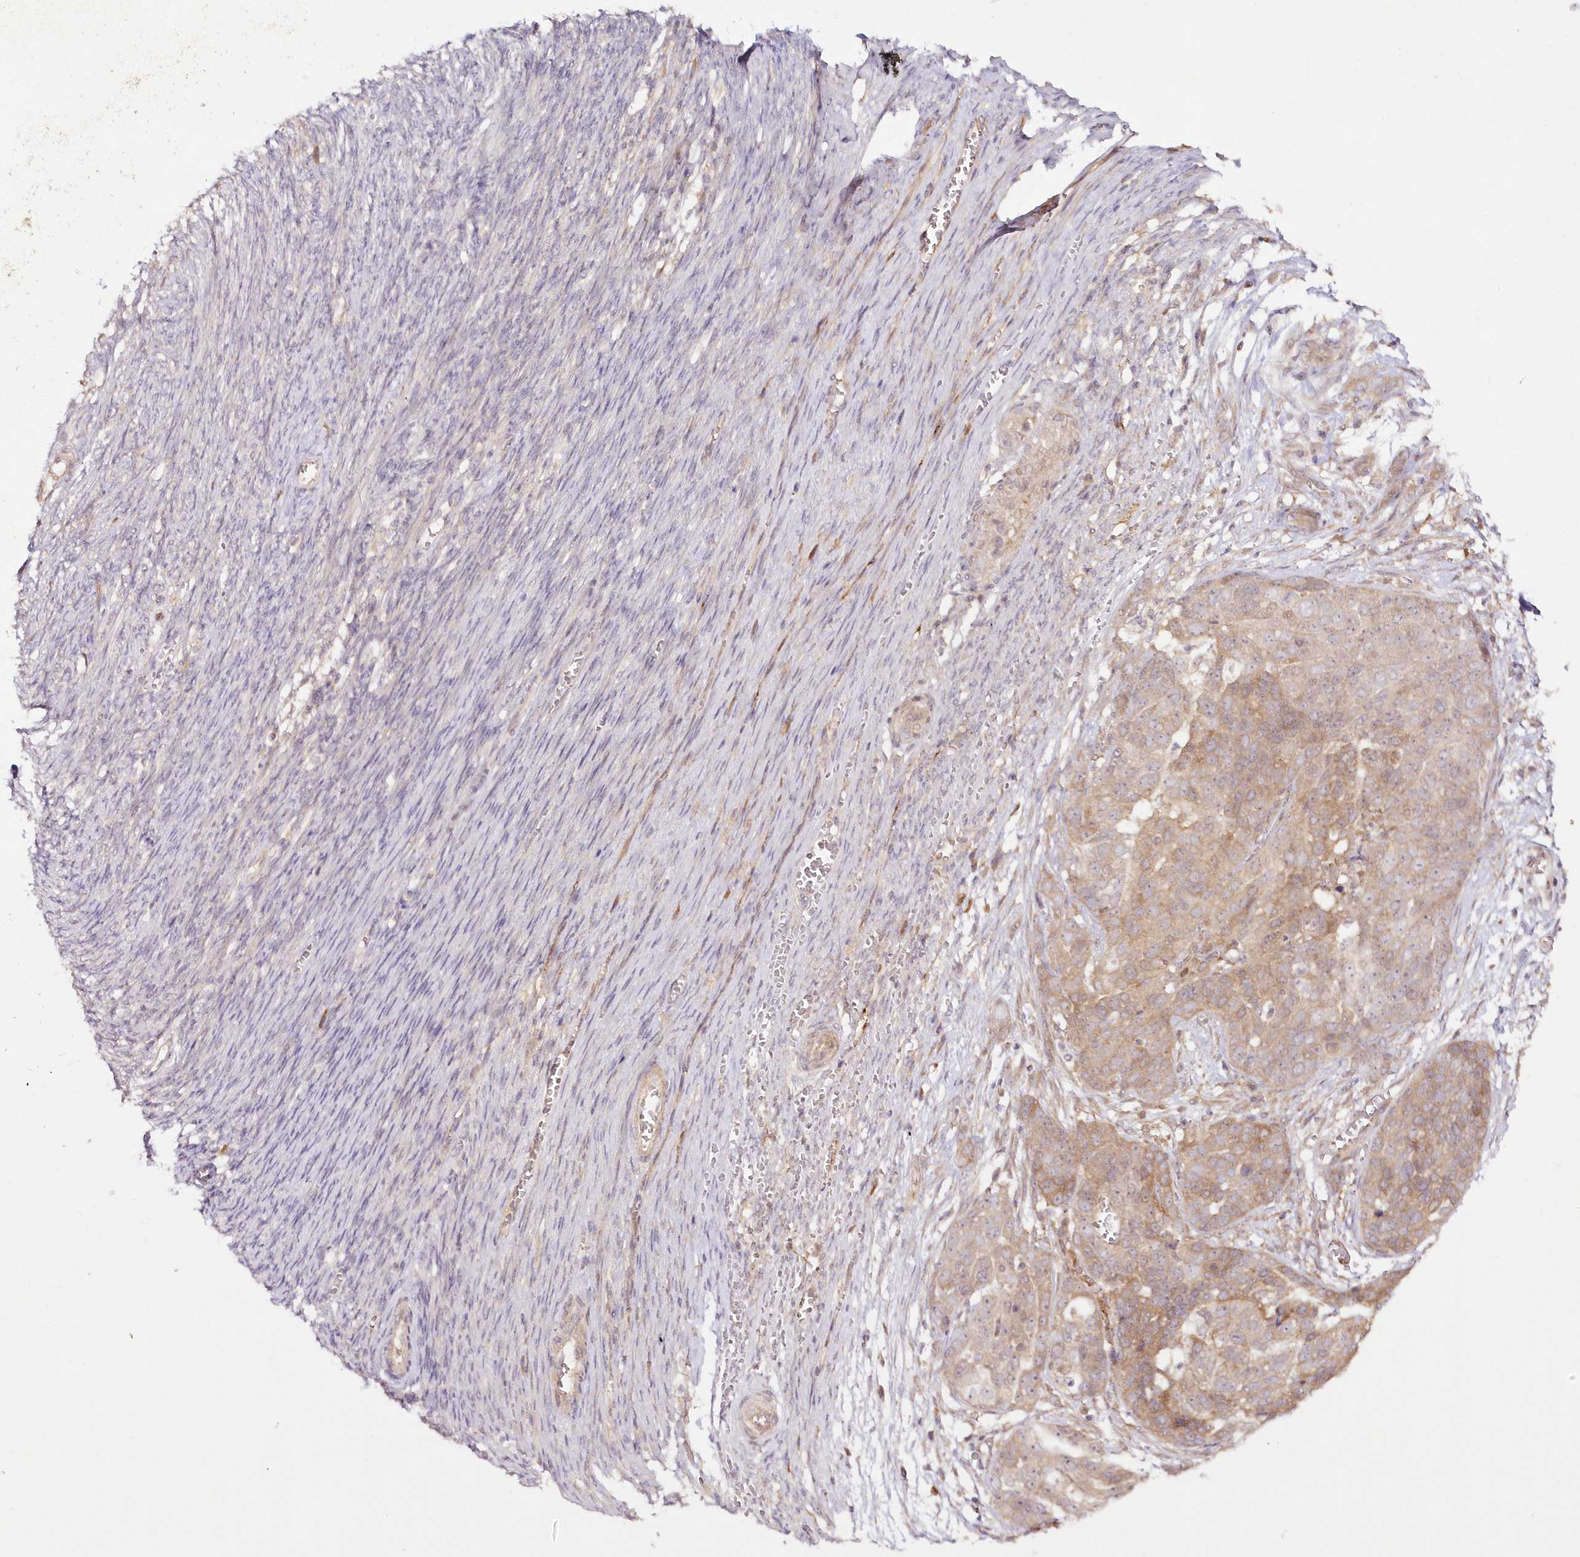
{"staining": {"intensity": "weak", "quantity": "25%-75%", "location": "cytoplasmic/membranous"}, "tissue": "ovarian cancer", "cell_type": "Tumor cells", "image_type": "cancer", "snomed": [{"axis": "morphology", "description": "Cystadenocarcinoma, serous, NOS"}, {"axis": "topography", "description": "Ovary"}], "caption": "A brown stain labels weak cytoplasmic/membranous expression of a protein in human ovarian cancer tumor cells. (DAB (3,3'-diaminobenzidine) IHC, brown staining for protein, blue staining for nuclei).", "gene": "IPMK", "patient": {"sex": "female", "age": 44}}